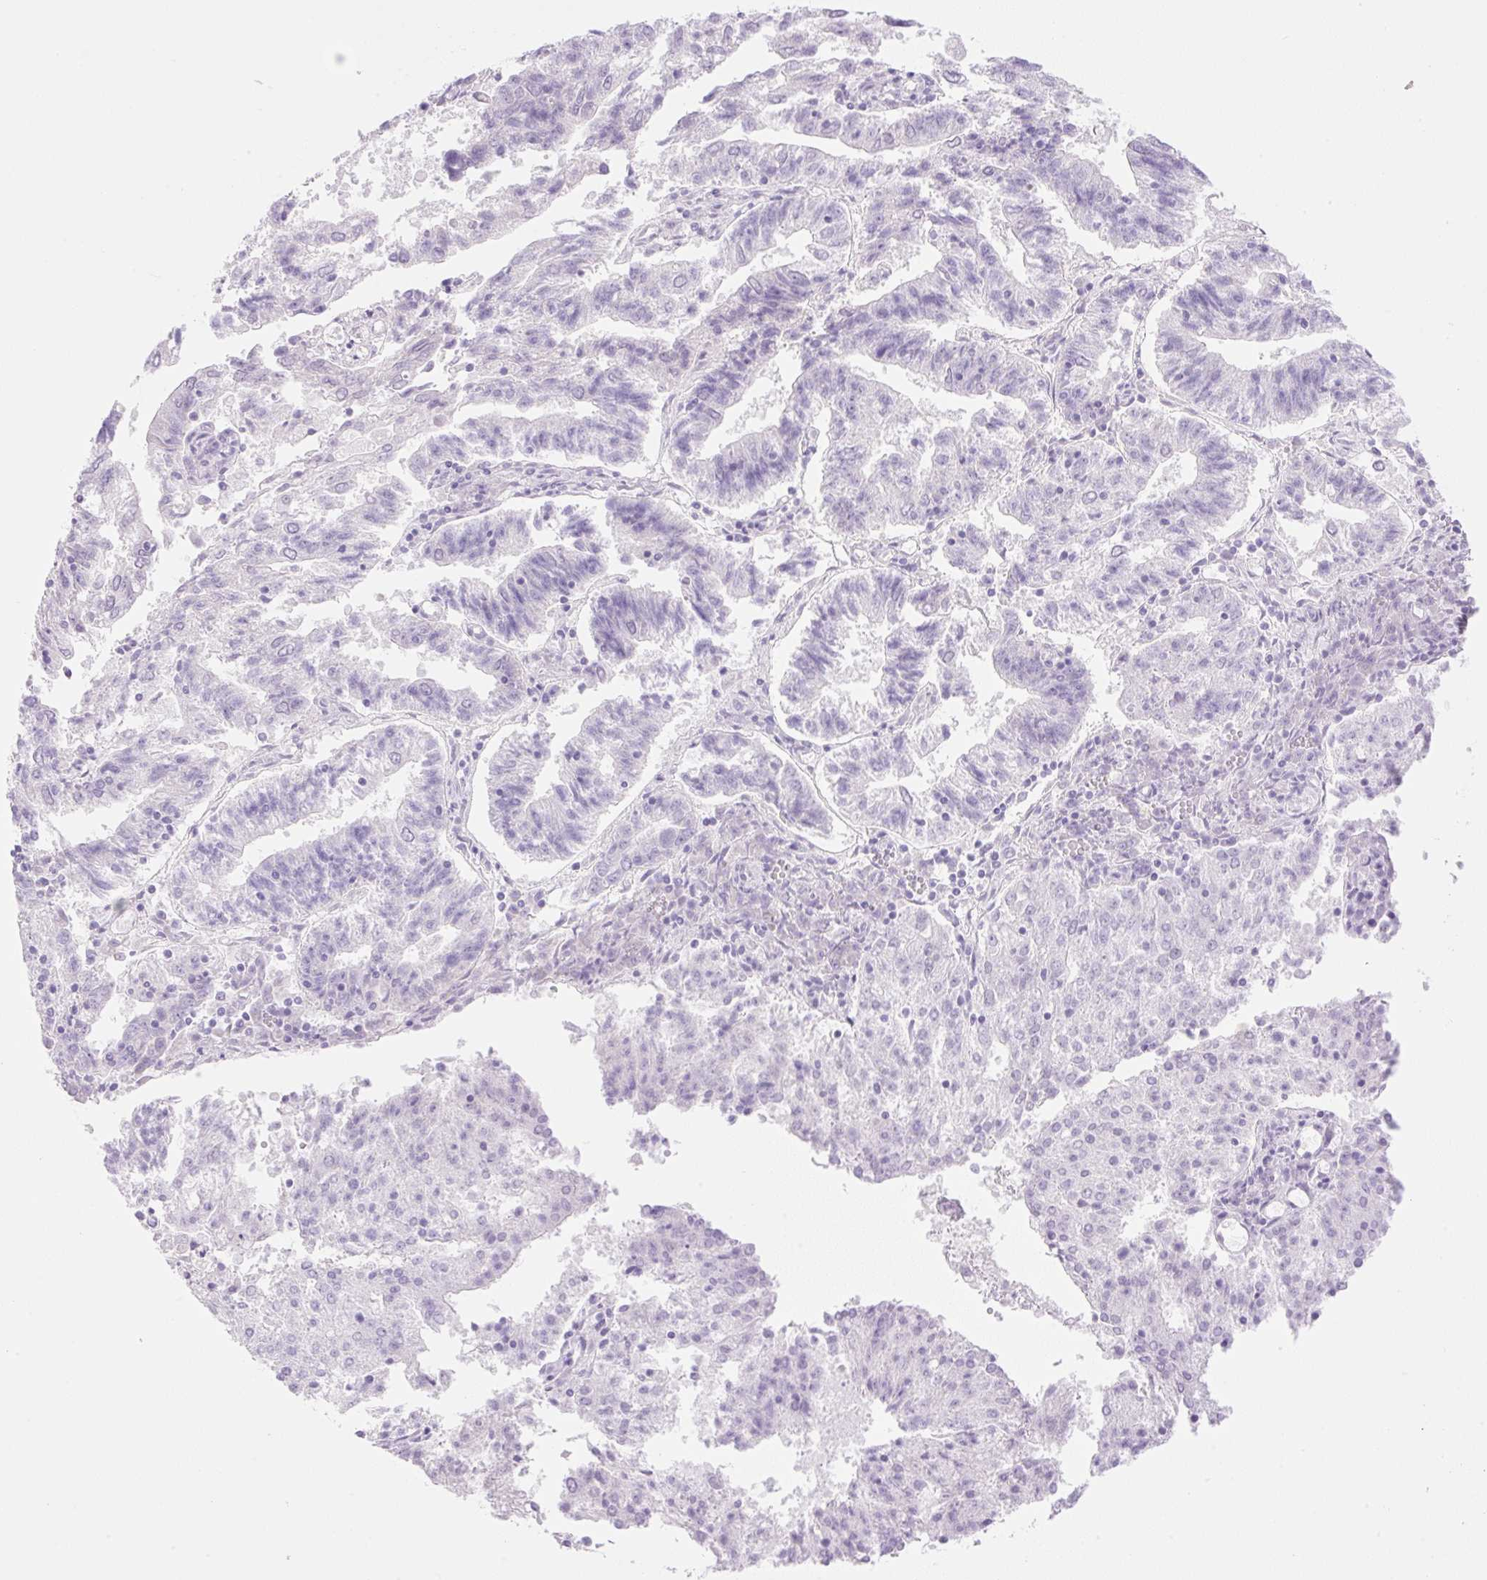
{"staining": {"intensity": "negative", "quantity": "none", "location": "none"}, "tissue": "endometrial cancer", "cell_type": "Tumor cells", "image_type": "cancer", "snomed": [{"axis": "morphology", "description": "Adenocarcinoma, NOS"}, {"axis": "topography", "description": "Endometrium"}], "caption": "Image shows no protein expression in tumor cells of endometrial cancer tissue.", "gene": "SPRR4", "patient": {"sex": "female", "age": 82}}